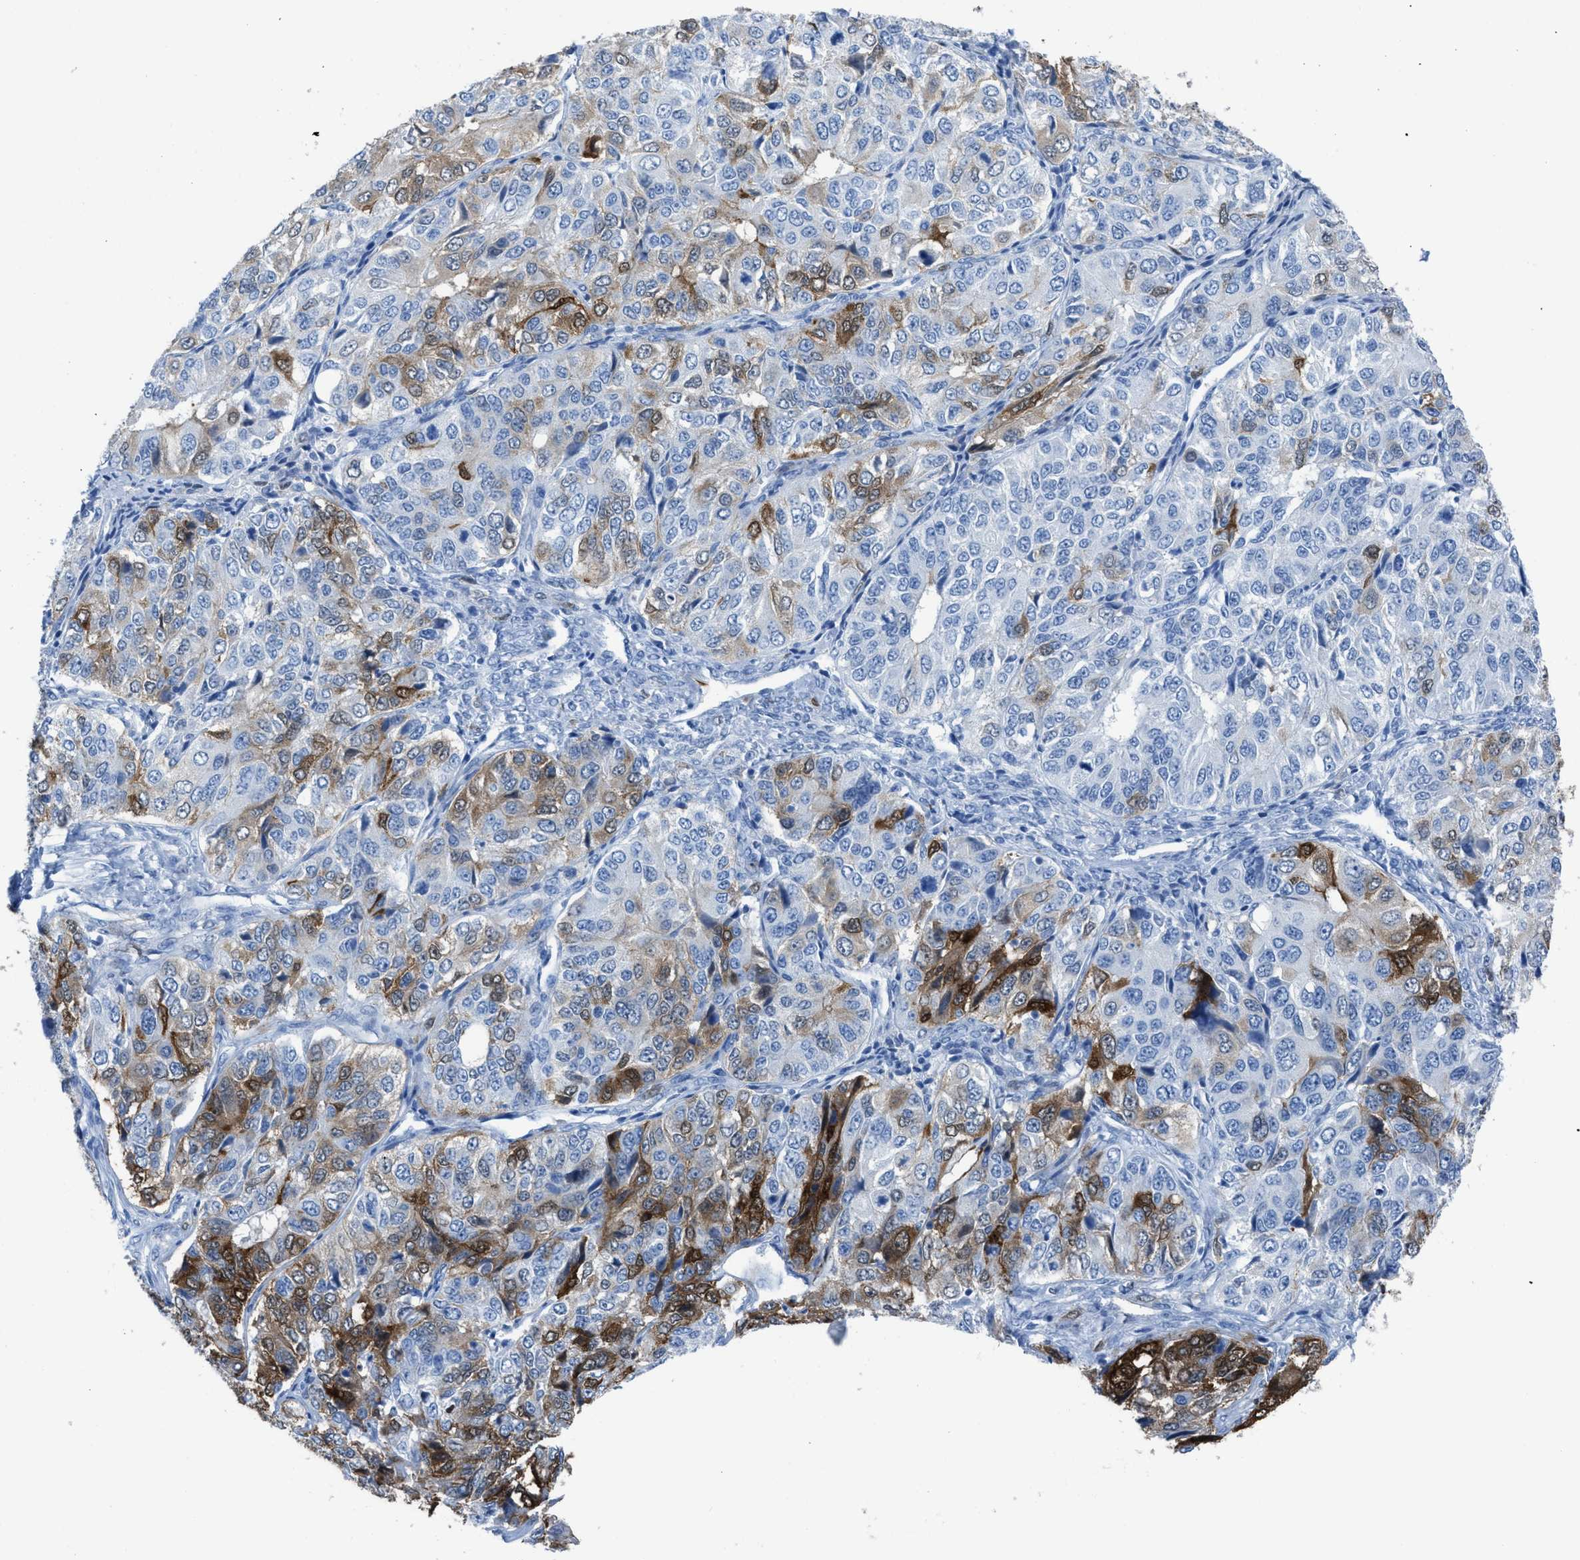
{"staining": {"intensity": "strong", "quantity": "25%-75%", "location": "cytoplasmic/membranous,nuclear"}, "tissue": "ovarian cancer", "cell_type": "Tumor cells", "image_type": "cancer", "snomed": [{"axis": "morphology", "description": "Carcinoma, endometroid"}, {"axis": "topography", "description": "Ovary"}], "caption": "Protein expression analysis of ovarian cancer displays strong cytoplasmic/membranous and nuclear positivity in approximately 25%-75% of tumor cells. (Brightfield microscopy of DAB IHC at high magnification).", "gene": "CDKN2A", "patient": {"sex": "female", "age": 51}}